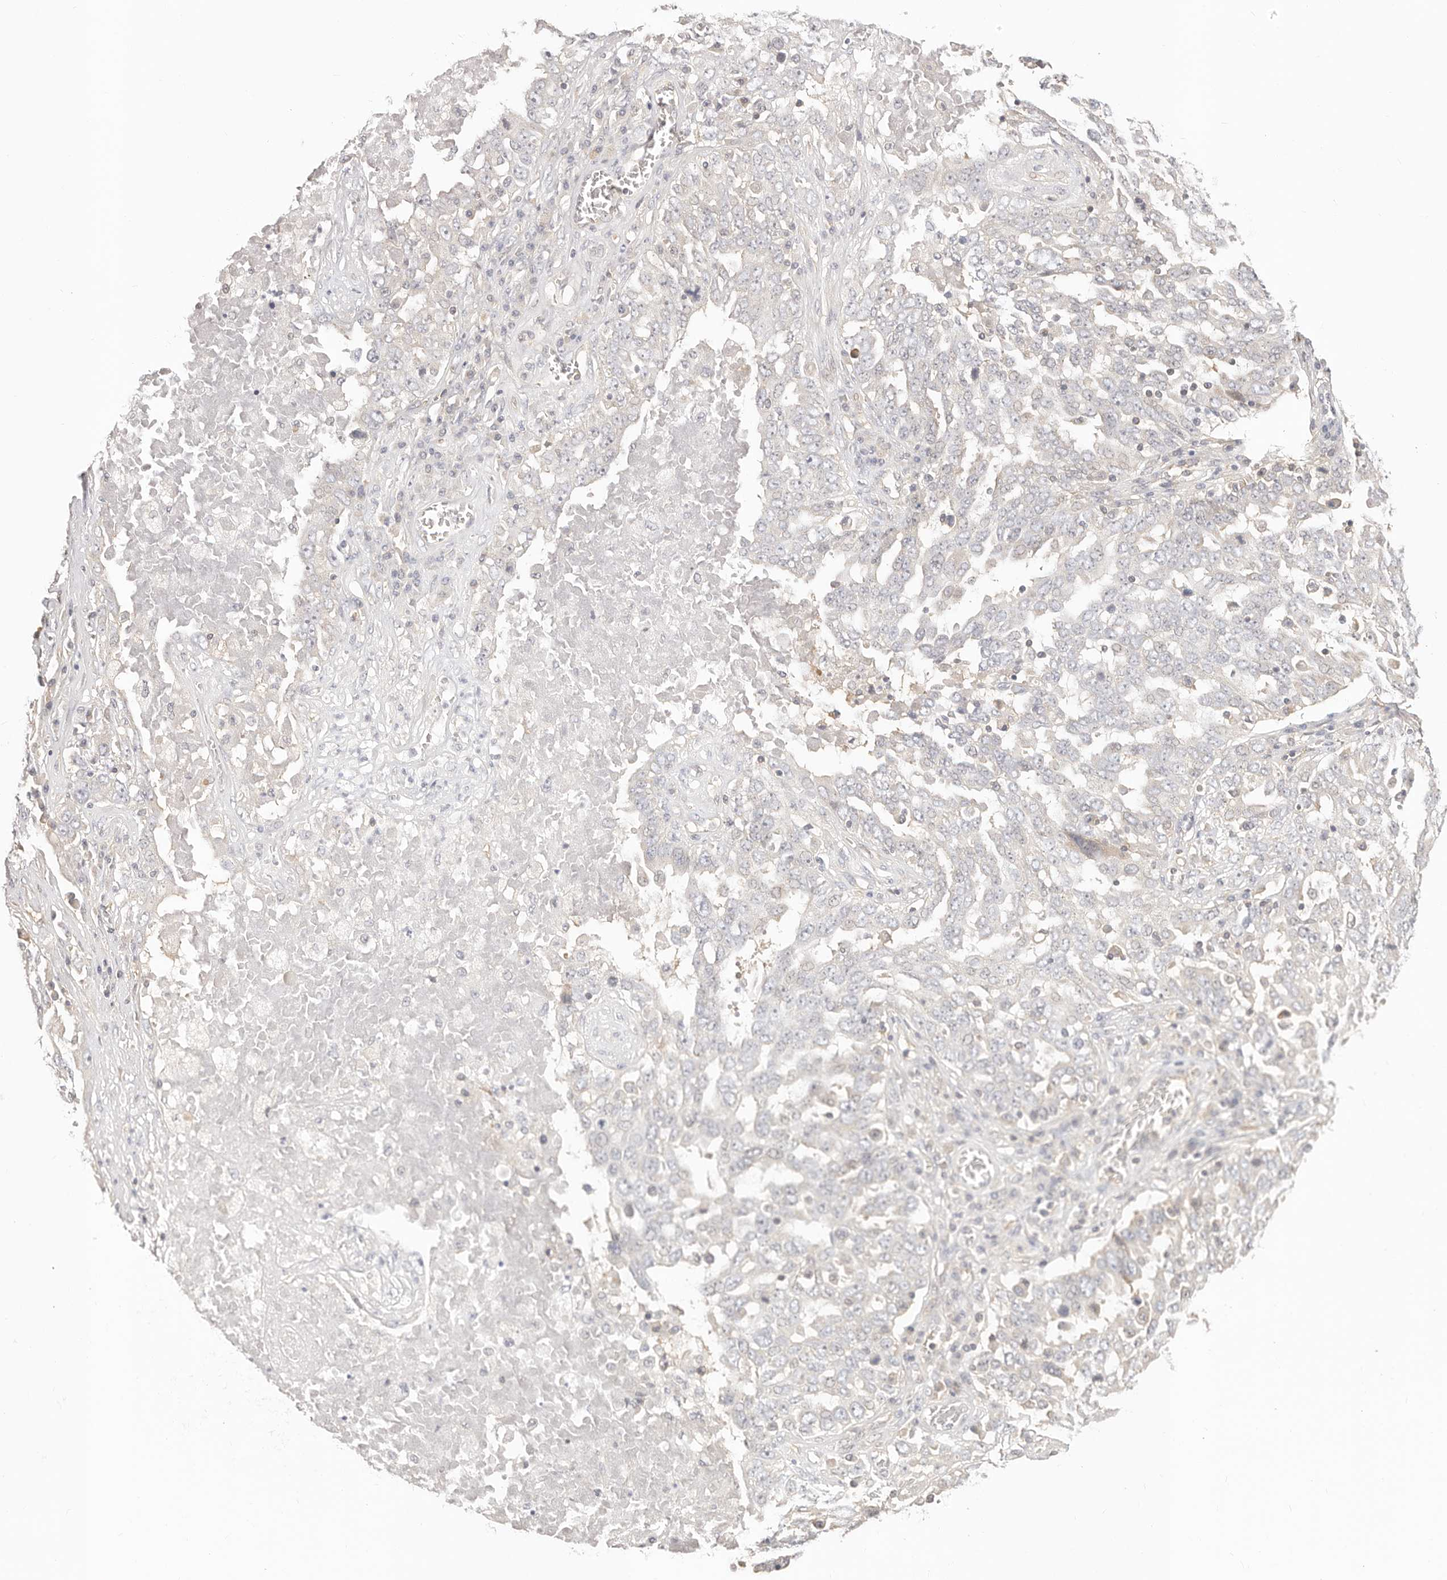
{"staining": {"intensity": "negative", "quantity": "none", "location": "none"}, "tissue": "ovarian cancer", "cell_type": "Tumor cells", "image_type": "cancer", "snomed": [{"axis": "morphology", "description": "Carcinoma, endometroid"}, {"axis": "topography", "description": "Ovary"}], "caption": "DAB (3,3'-diaminobenzidine) immunohistochemical staining of ovarian endometroid carcinoma demonstrates no significant expression in tumor cells. Nuclei are stained in blue.", "gene": "DTNBP1", "patient": {"sex": "female", "age": 62}}